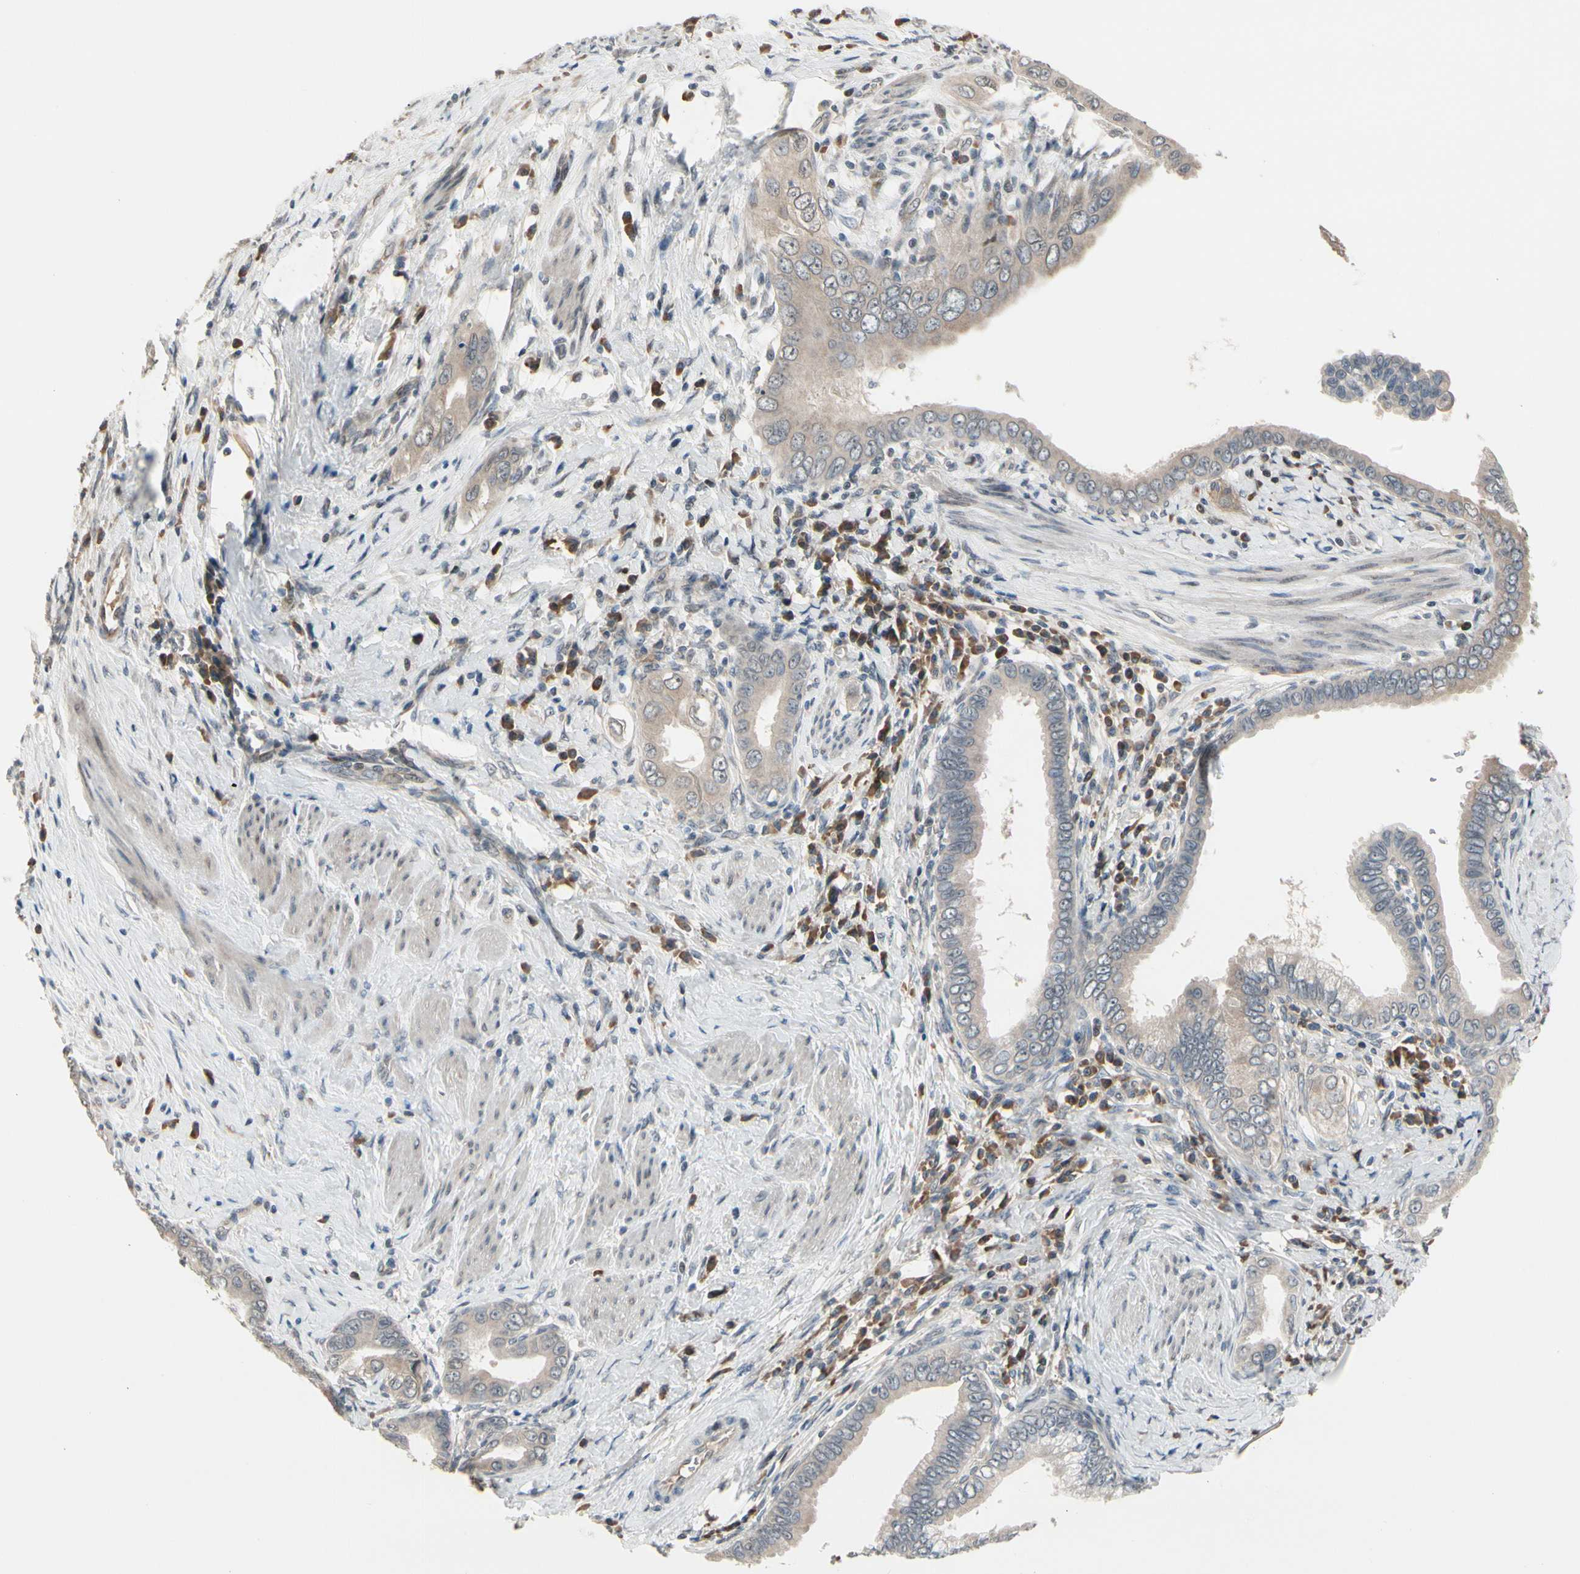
{"staining": {"intensity": "weak", "quantity": "<25%", "location": "cytoplasmic/membranous"}, "tissue": "pancreatic cancer", "cell_type": "Tumor cells", "image_type": "cancer", "snomed": [{"axis": "morphology", "description": "Normal tissue, NOS"}, {"axis": "topography", "description": "Lymph node"}], "caption": "This photomicrograph is of pancreatic cancer stained with IHC to label a protein in brown with the nuclei are counter-stained blue. There is no positivity in tumor cells.", "gene": "SNX29", "patient": {"sex": "male", "age": 50}}